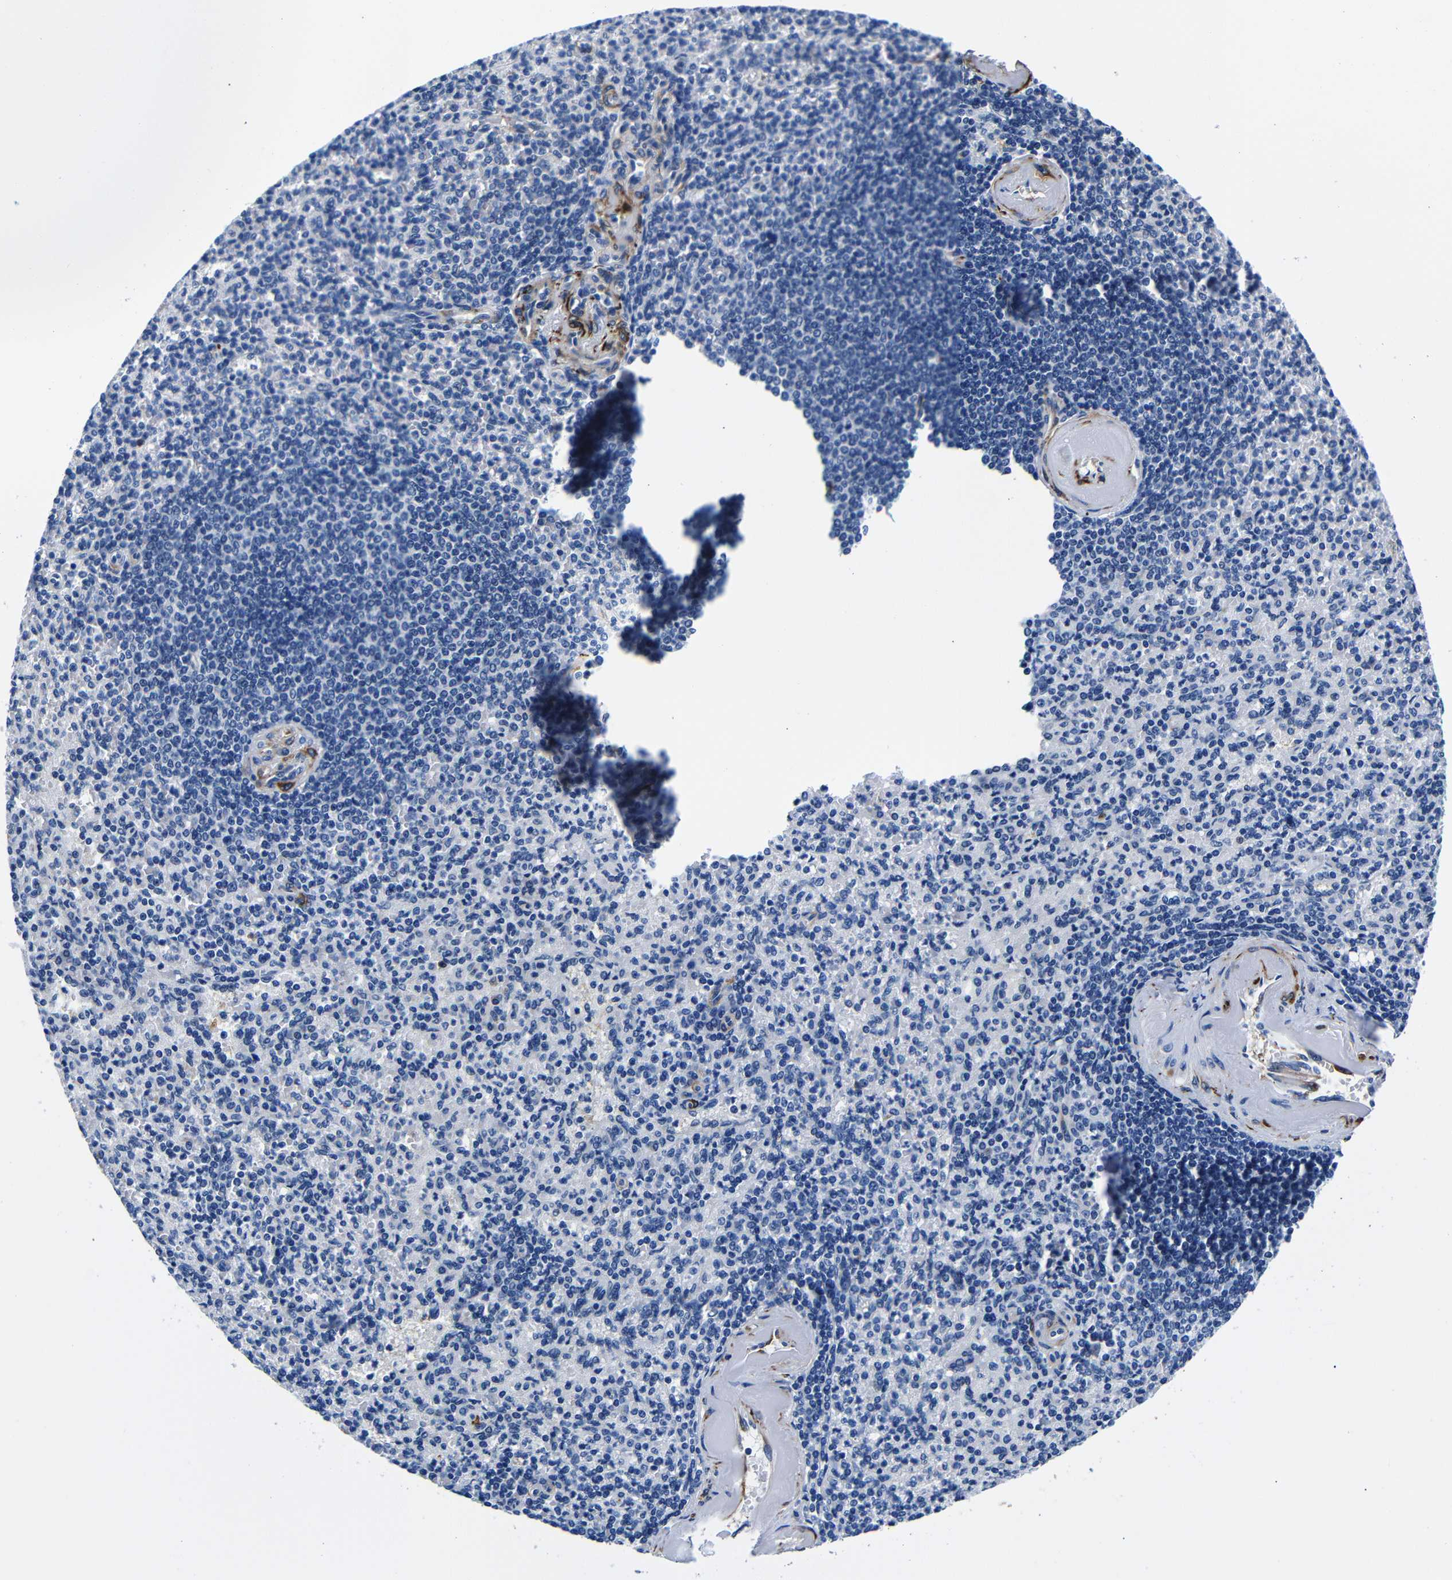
{"staining": {"intensity": "negative", "quantity": "none", "location": "none"}, "tissue": "spleen", "cell_type": "Cells in red pulp", "image_type": "normal", "snomed": [{"axis": "morphology", "description": "Normal tissue, NOS"}, {"axis": "topography", "description": "Spleen"}], "caption": "High magnification brightfield microscopy of normal spleen stained with DAB (3,3'-diaminobenzidine) (brown) and counterstained with hematoxylin (blue): cells in red pulp show no significant staining.", "gene": "LRIG1", "patient": {"sex": "female", "age": 74}}